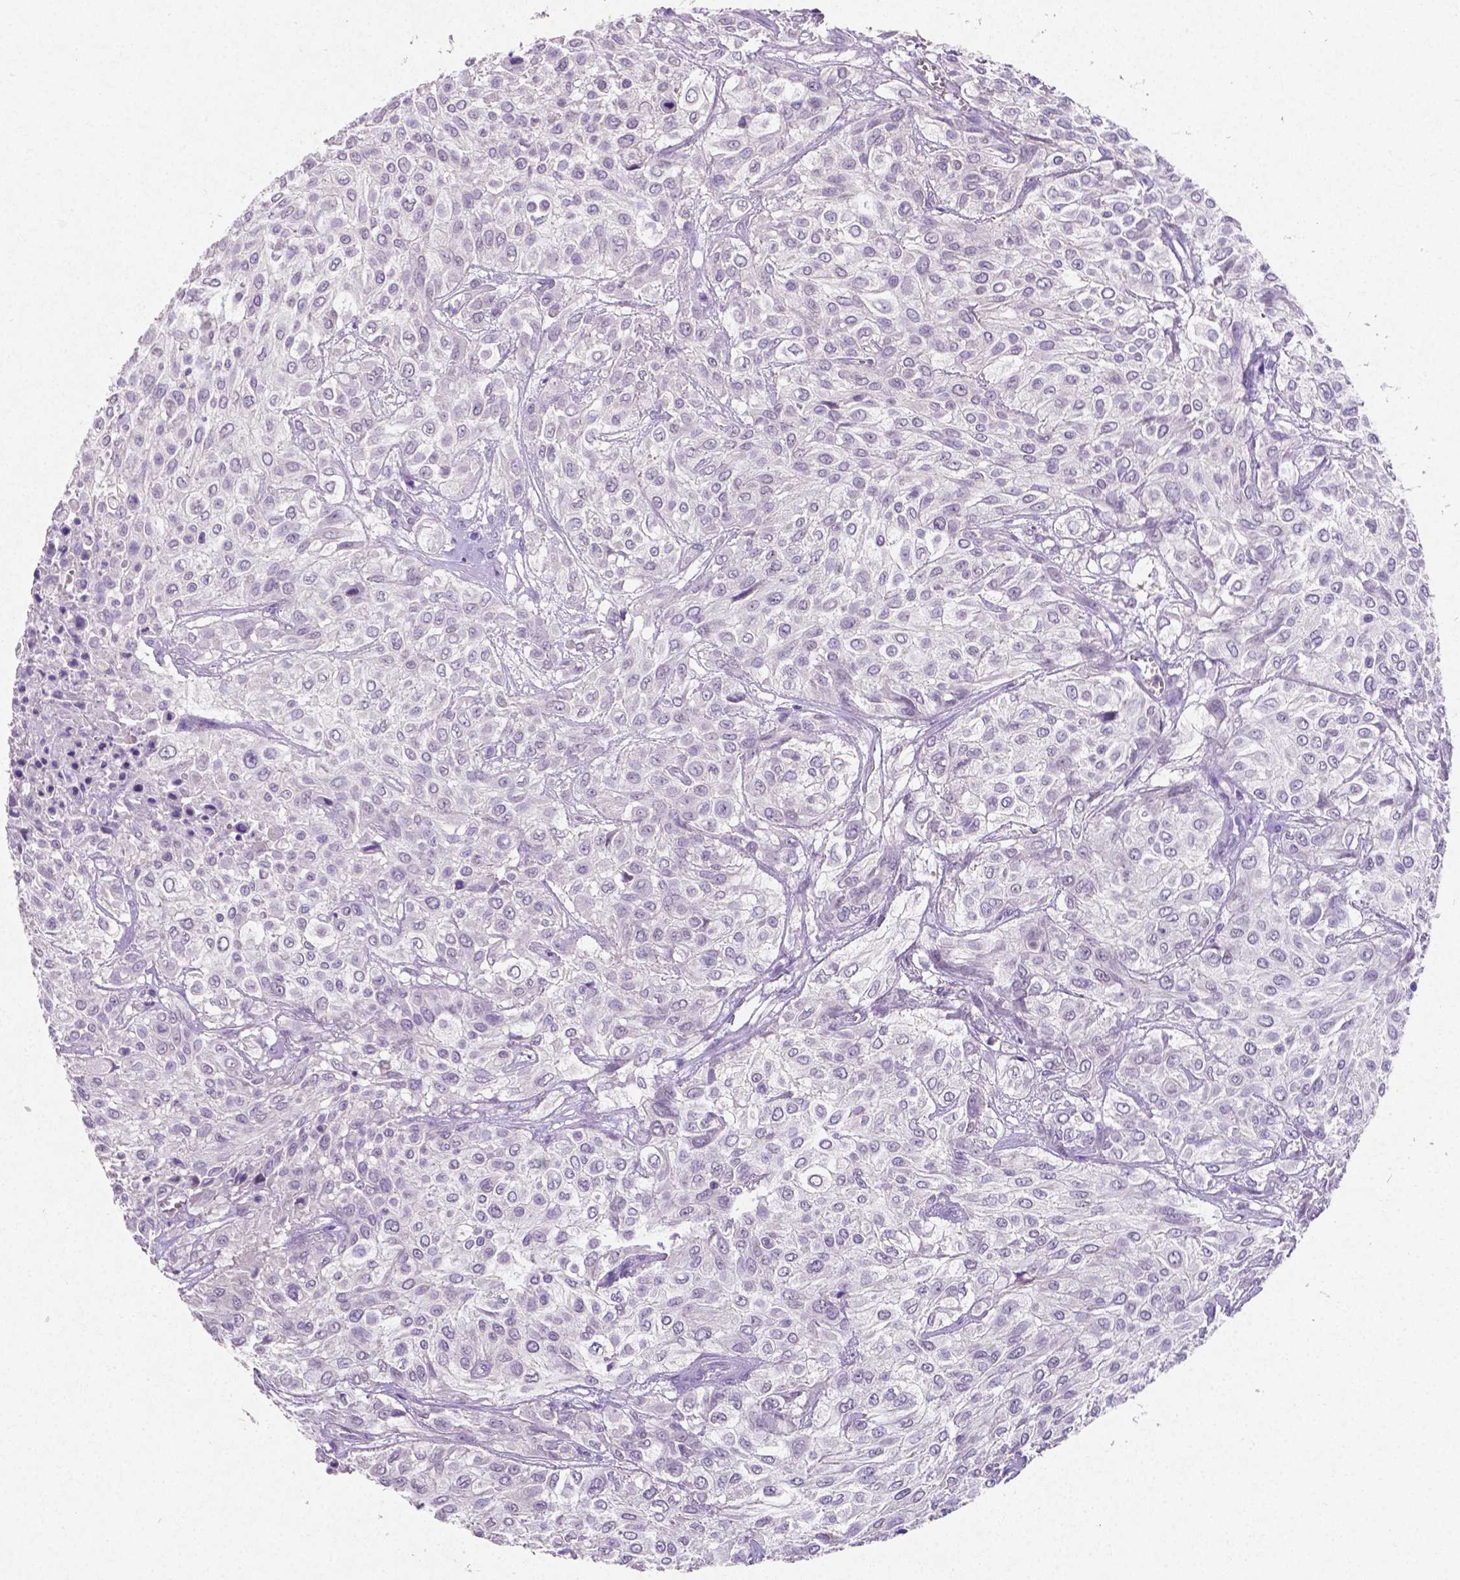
{"staining": {"intensity": "negative", "quantity": "none", "location": "none"}, "tissue": "urothelial cancer", "cell_type": "Tumor cells", "image_type": "cancer", "snomed": [{"axis": "morphology", "description": "Urothelial carcinoma, High grade"}, {"axis": "topography", "description": "Urinary bladder"}], "caption": "A high-resolution micrograph shows IHC staining of urothelial cancer, which reveals no significant staining in tumor cells.", "gene": "SATB2", "patient": {"sex": "male", "age": 57}}